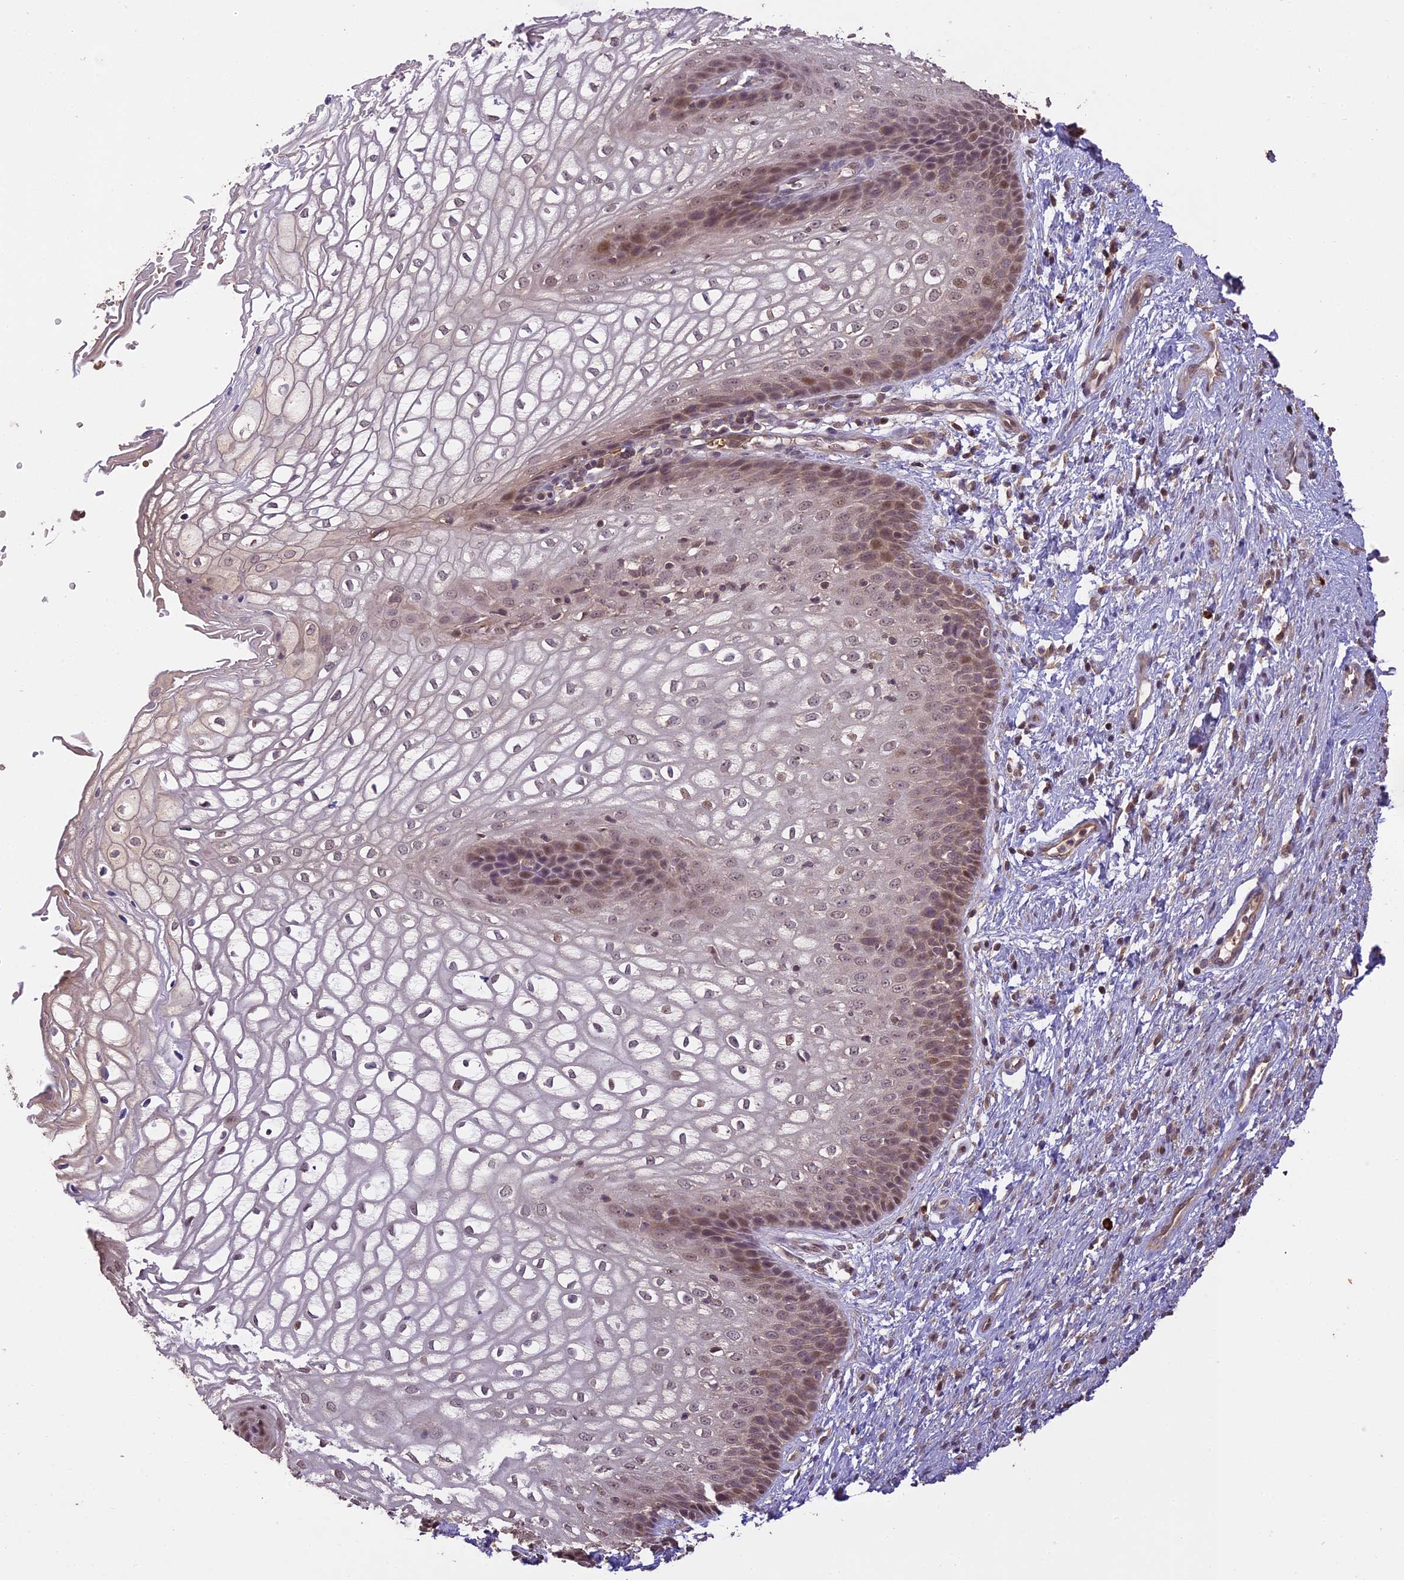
{"staining": {"intensity": "moderate", "quantity": "<25%", "location": "nuclear"}, "tissue": "vagina", "cell_type": "Squamous epithelial cells", "image_type": "normal", "snomed": [{"axis": "morphology", "description": "Normal tissue, NOS"}, {"axis": "topography", "description": "Vagina"}], "caption": "DAB immunohistochemical staining of unremarkable human vagina displays moderate nuclear protein expression in about <25% of squamous epithelial cells.", "gene": "TIGD7", "patient": {"sex": "female", "age": 34}}